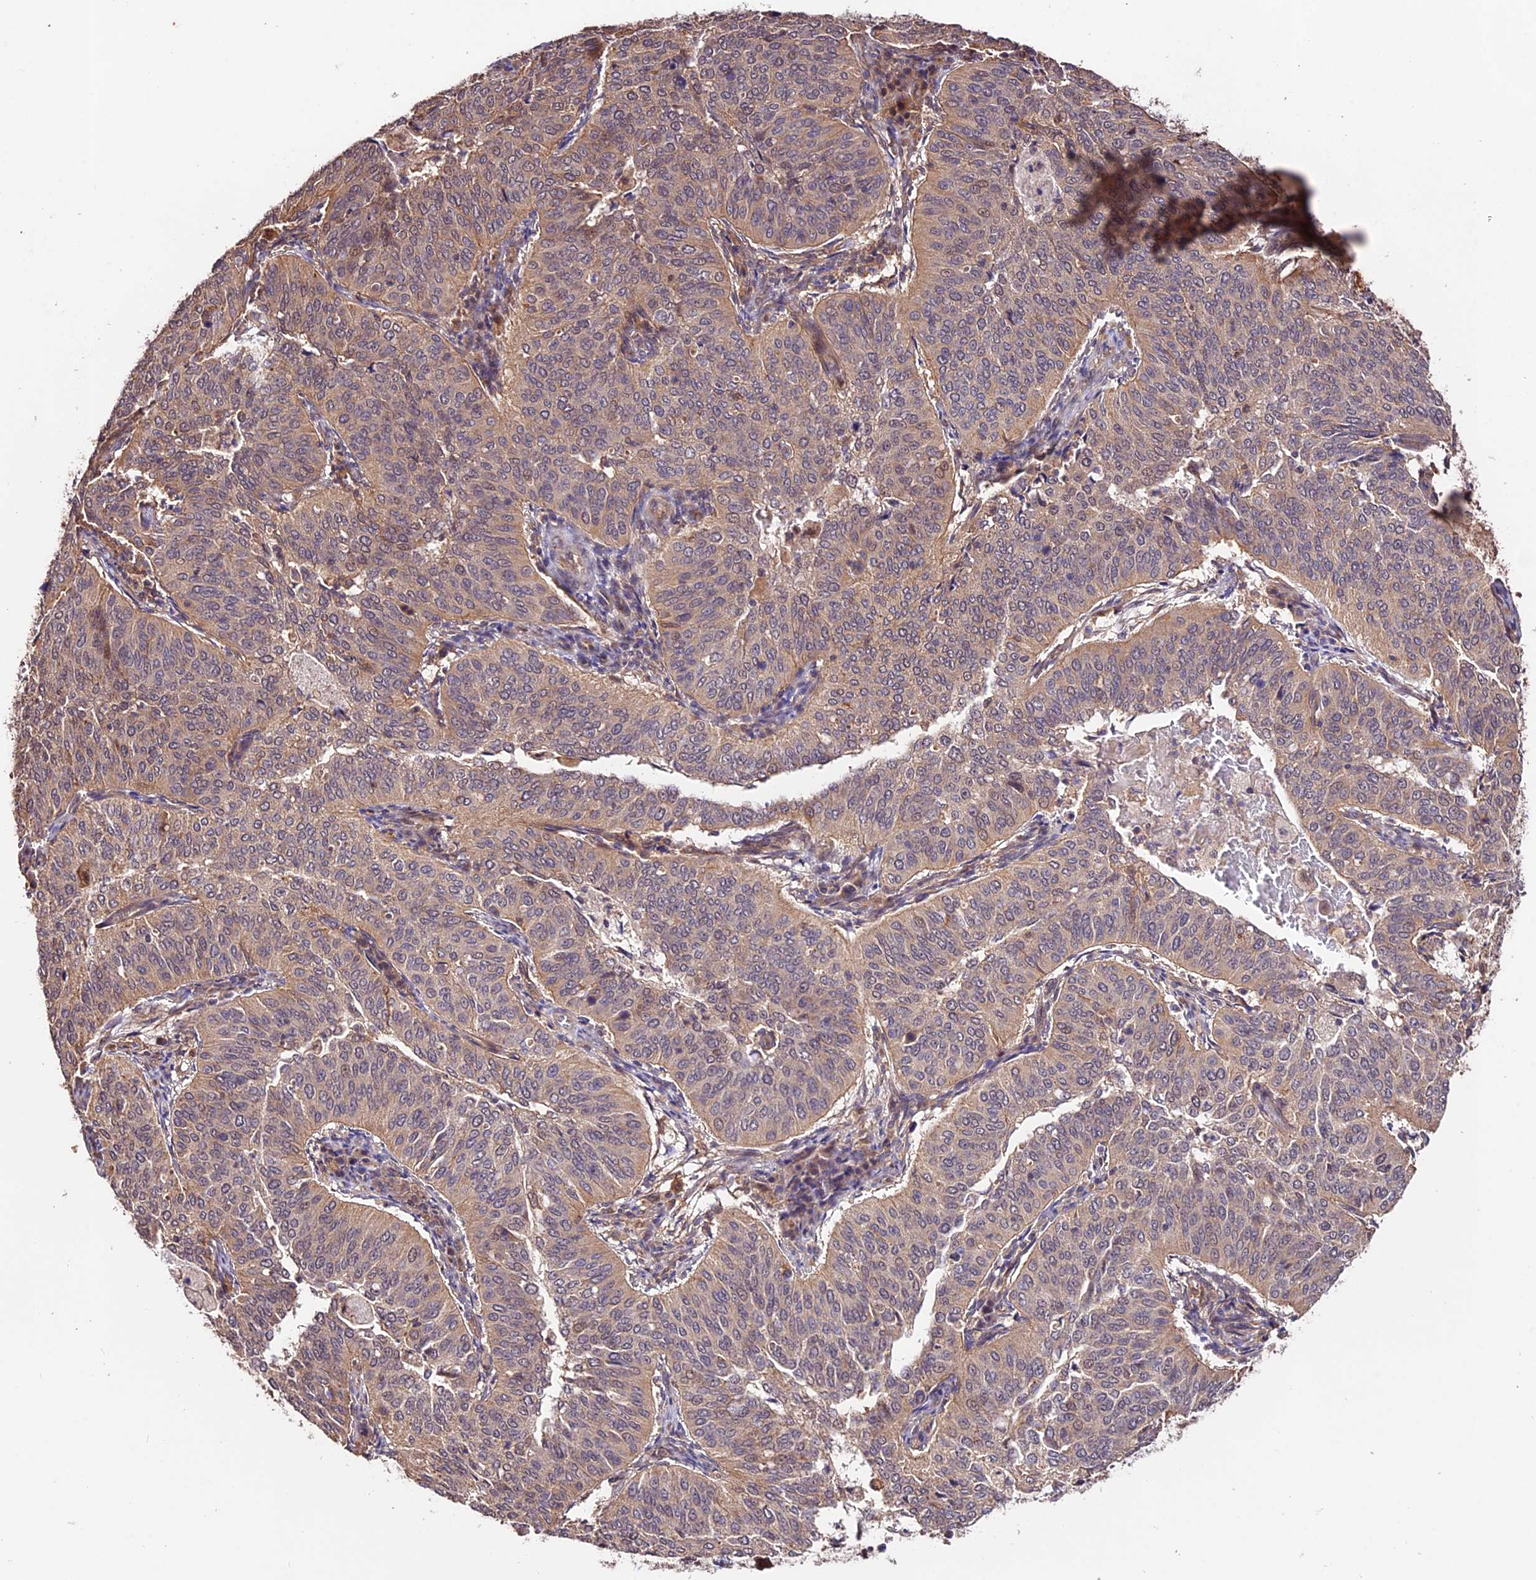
{"staining": {"intensity": "weak", "quantity": ">75%", "location": "cytoplasmic/membranous"}, "tissue": "cervical cancer", "cell_type": "Tumor cells", "image_type": "cancer", "snomed": [{"axis": "morphology", "description": "Normal tissue, NOS"}, {"axis": "morphology", "description": "Squamous cell carcinoma, NOS"}, {"axis": "topography", "description": "Cervix"}], "caption": "Immunohistochemistry of human squamous cell carcinoma (cervical) displays low levels of weak cytoplasmic/membranous expression in approximately >75% of tumor cells. Using DAB (3,3'-diaminobenzidine) (brown) and hematoxylin (blue) stains, captured at high magnification using brightfield microscopy.", "gene": "CES3", "patient": {"sex": "female", "age": 39}}